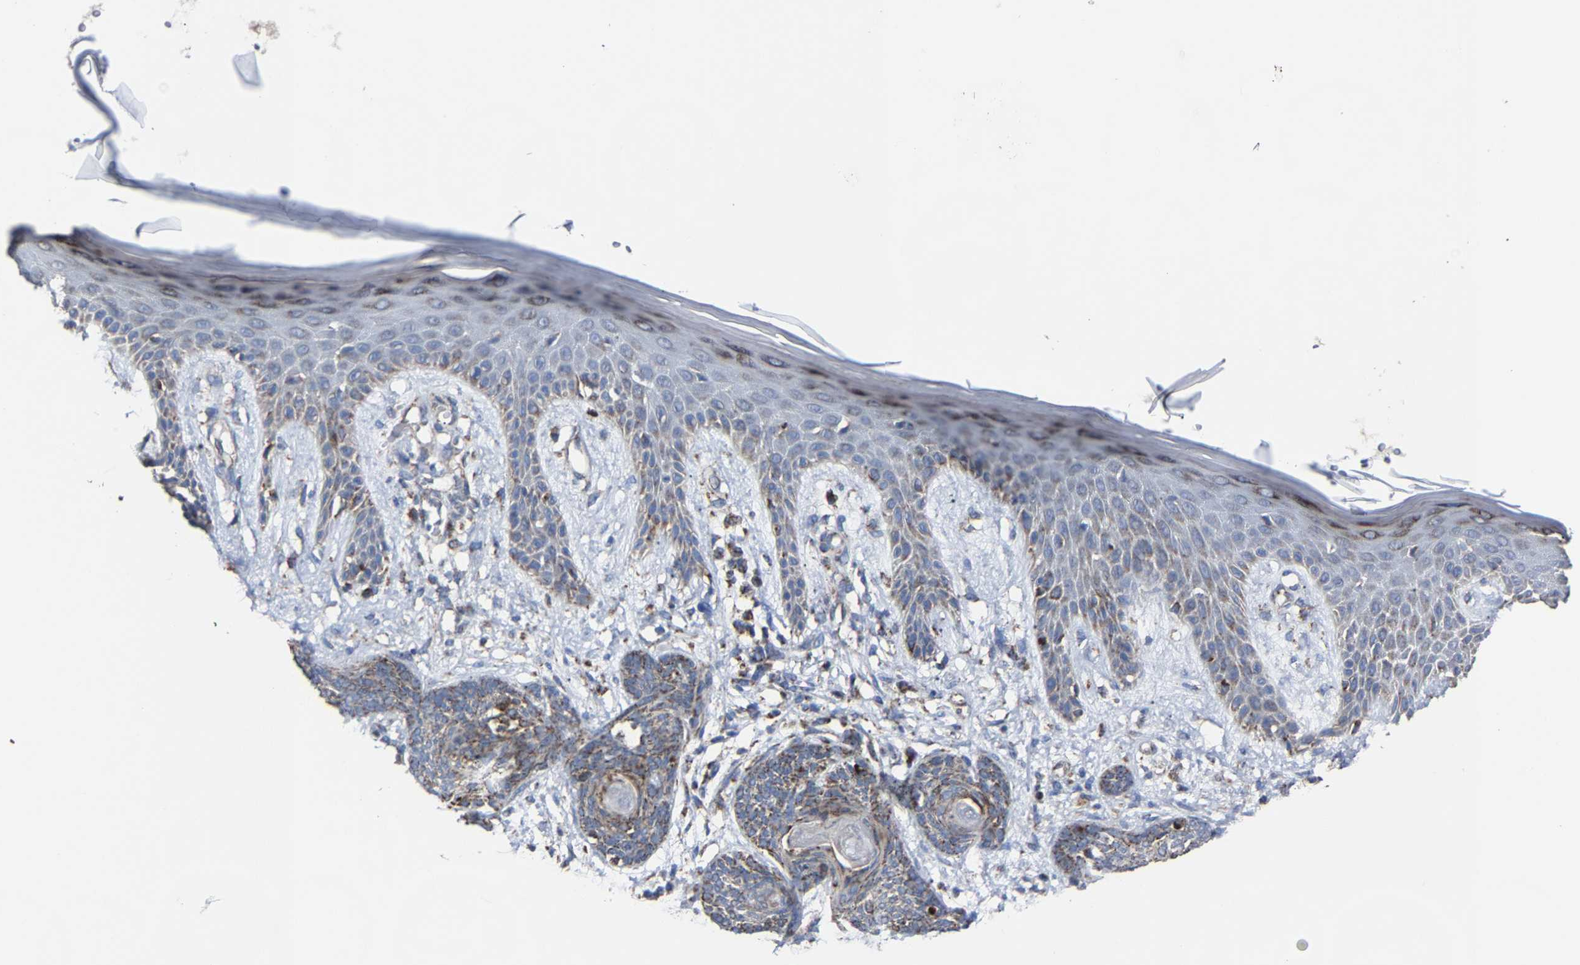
{"staining": {"intensity": "moderate", "quantity": ">75%", "location": "cytoplasmic/membranous"}, "tissue": "skin cancer", "cell_type": "Tumor cells", "image_type": "cancer", "snomed": [{"axis": "morphology", "description": "Basal cell carcinoma"}, {"axis": "topography", "description": "Skin"}], "caption": "Immunohistochemistry (IHC) (DAB) staining of skin cancer (basal cell carcinoma) demonstrates moderate cytoplasmic/membranous protein positivity in about >75% of tumor cells.", "gene": "NDUFV3", "patient": {"sex": "female", "age": 59}}